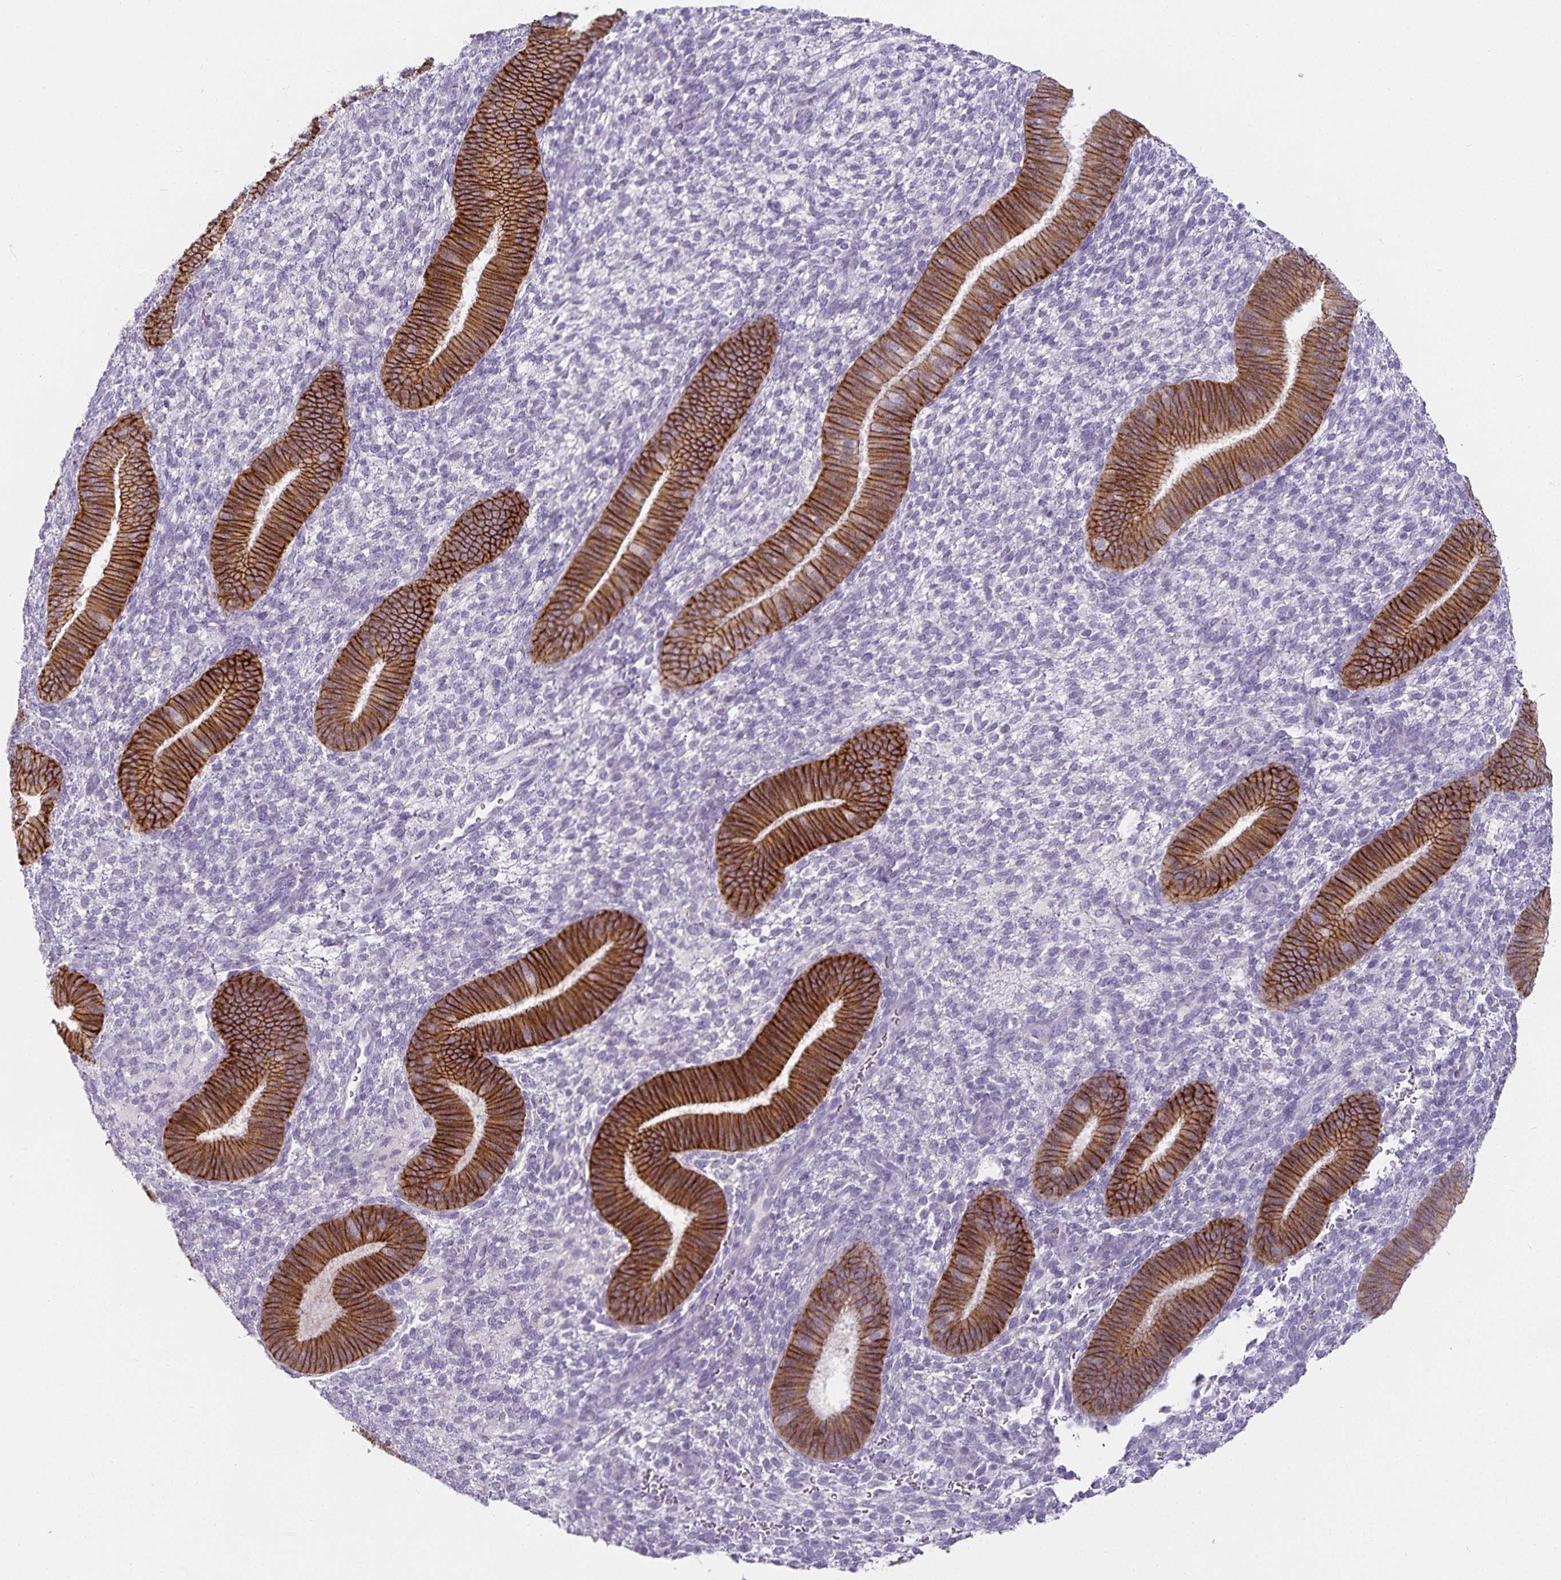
{"staining": {"intensity": "negative", "quantity": "none", "location": "none"}, "tissue": "endometrium", "cell_type": "Cells in endometrial stroma", "image_type": "normal", "snomed": [{"axis": "morphology", "description": "Normal tissue, NOS"}, {"axis": "topography", "description": "Endometrium"}], "caption": "Immunohistochemistry (IHC) photomicrograph of normal endometrium stained for a protein (brown), which shows no positivity in cells in endometrial stroma.", "gene": "CA12", "patient": {"sex": "female", "age": 39}}